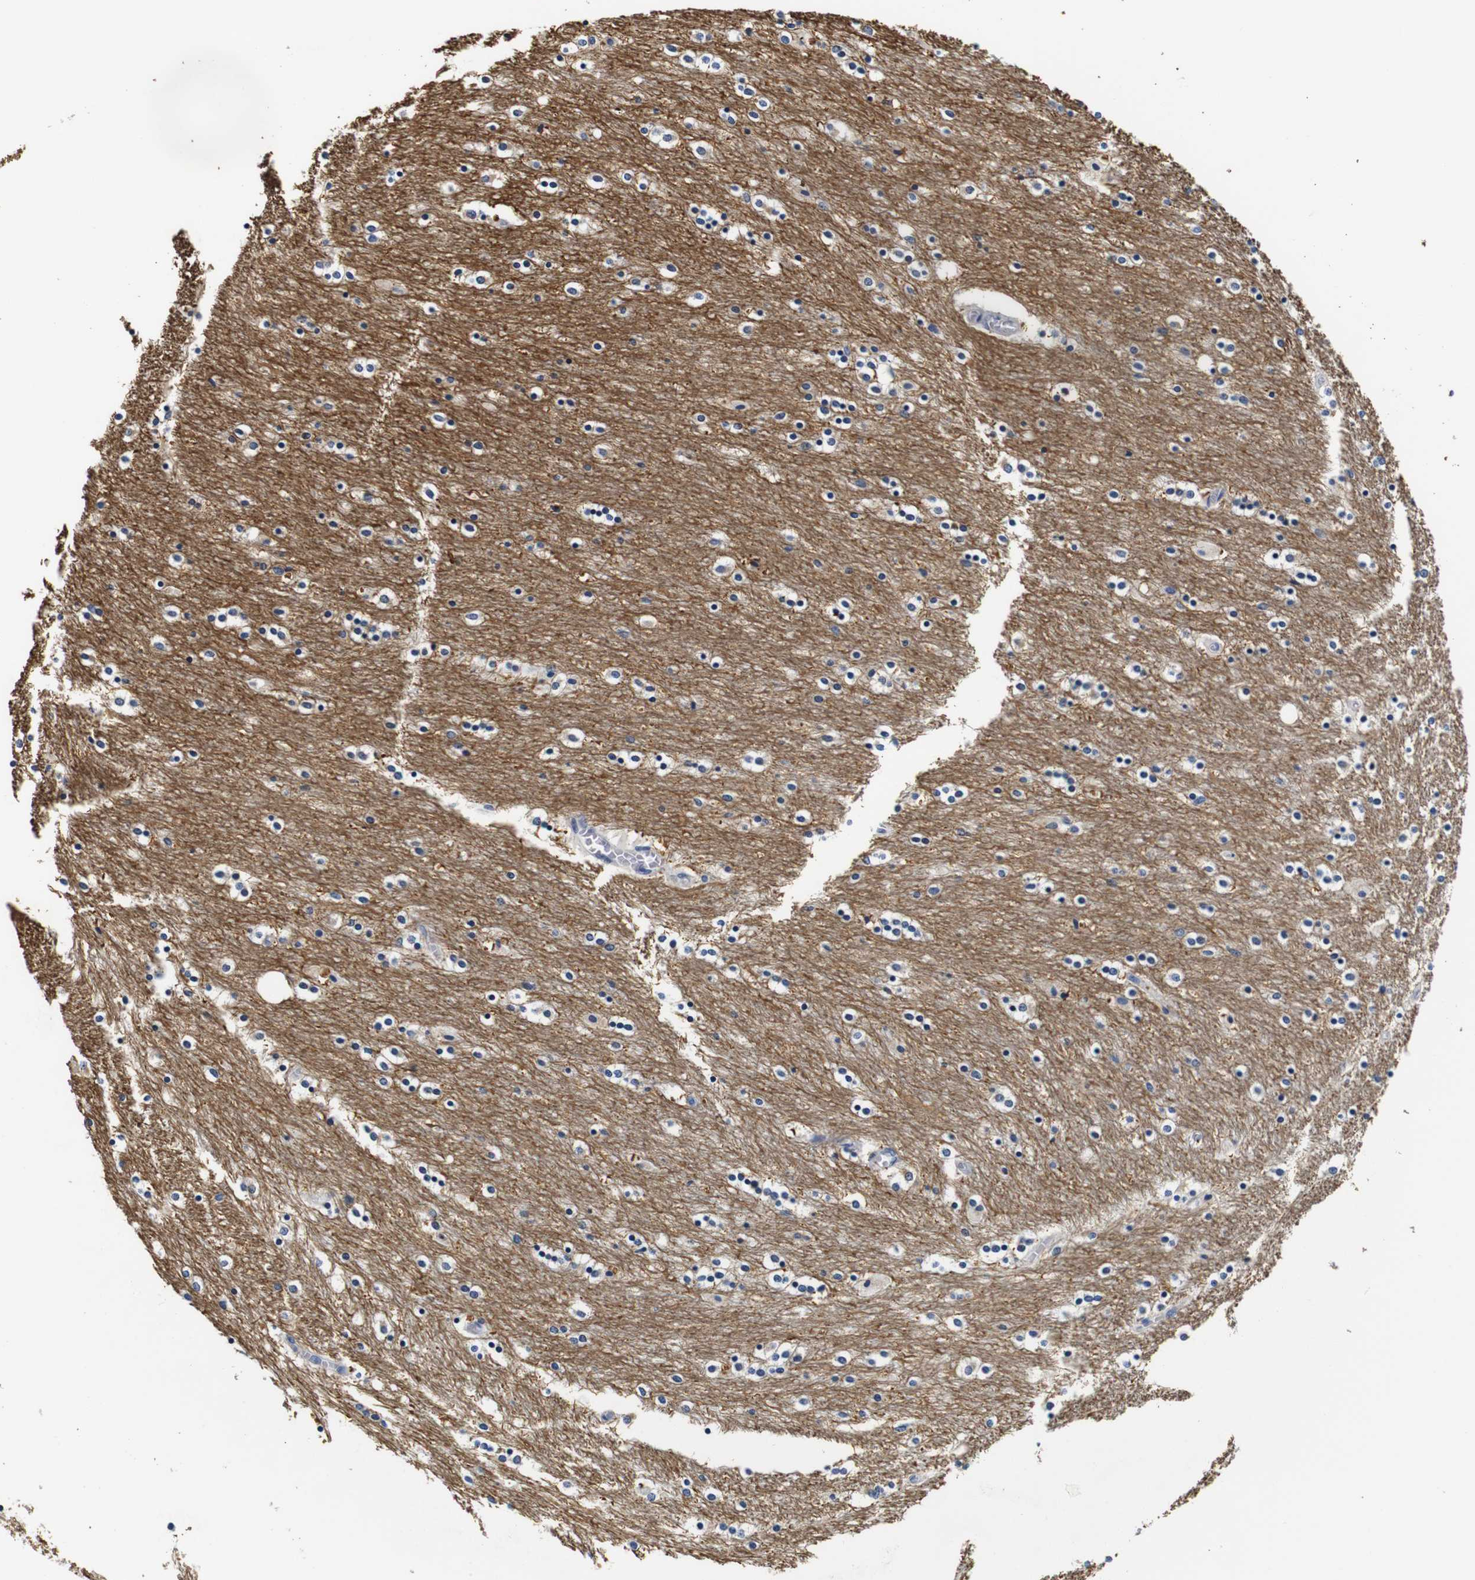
{"staining": {"intensity": "negative", "quantity": "none", "location": "none"}, "tissue": "caudate", "cell_type": "Glial cells", "image_type": "normal", "snomed": [{"axis": "morphology", "description": "Normal tissue, NOS"}, {"axis": "topography", "description": "Lateral ventricle wall"}], "caption": "Glial cells are negative for brown protein staining in unremarkable caudate. (DAB immunohistochemistry (IHC), high magnification).", "gene": "GP1BA", "patient": {"sex": "female", "age": 54}}